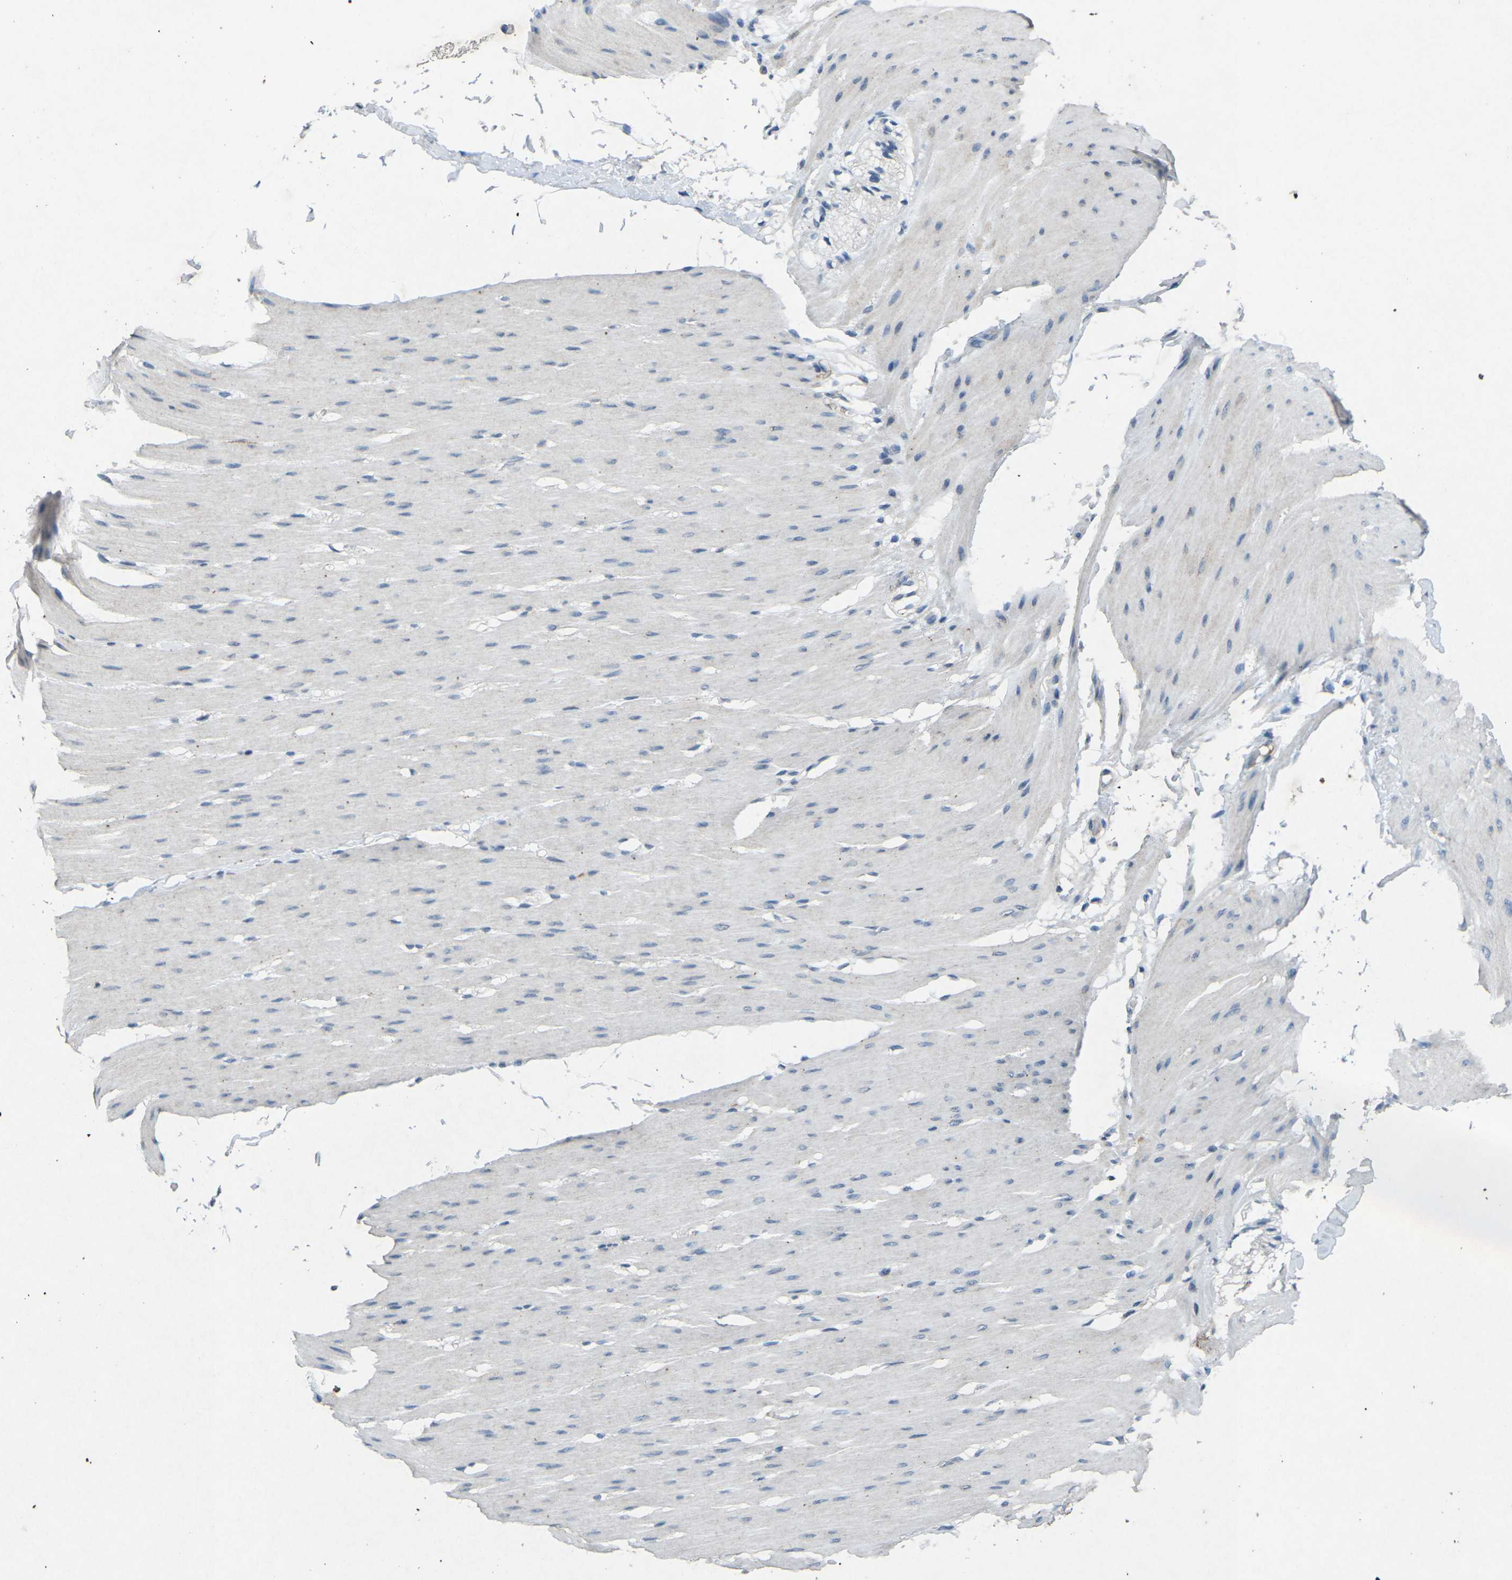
{"staining": {"intensity": "negative", "quantity": "none", "location": "none"}, "tissue": "smooth muscle", "cell_type": "Smooth muscle cells", "image_type": "normal", "snomed": [{"axis": "morphology", "description": "Normal tissue, NOS"}, {"axis": "topography", "description": "Smooth muscle"}, {"axis": "topography", "description": "Colon"}], "caption": "High power microscopy micrograph of an immunohistochemistry histopathology image of normal smooth muscle, revealing no significant positivity in smooth muscle cells.", "gene": "A1BG", "patient": {"sex": "male", "age": 67}}